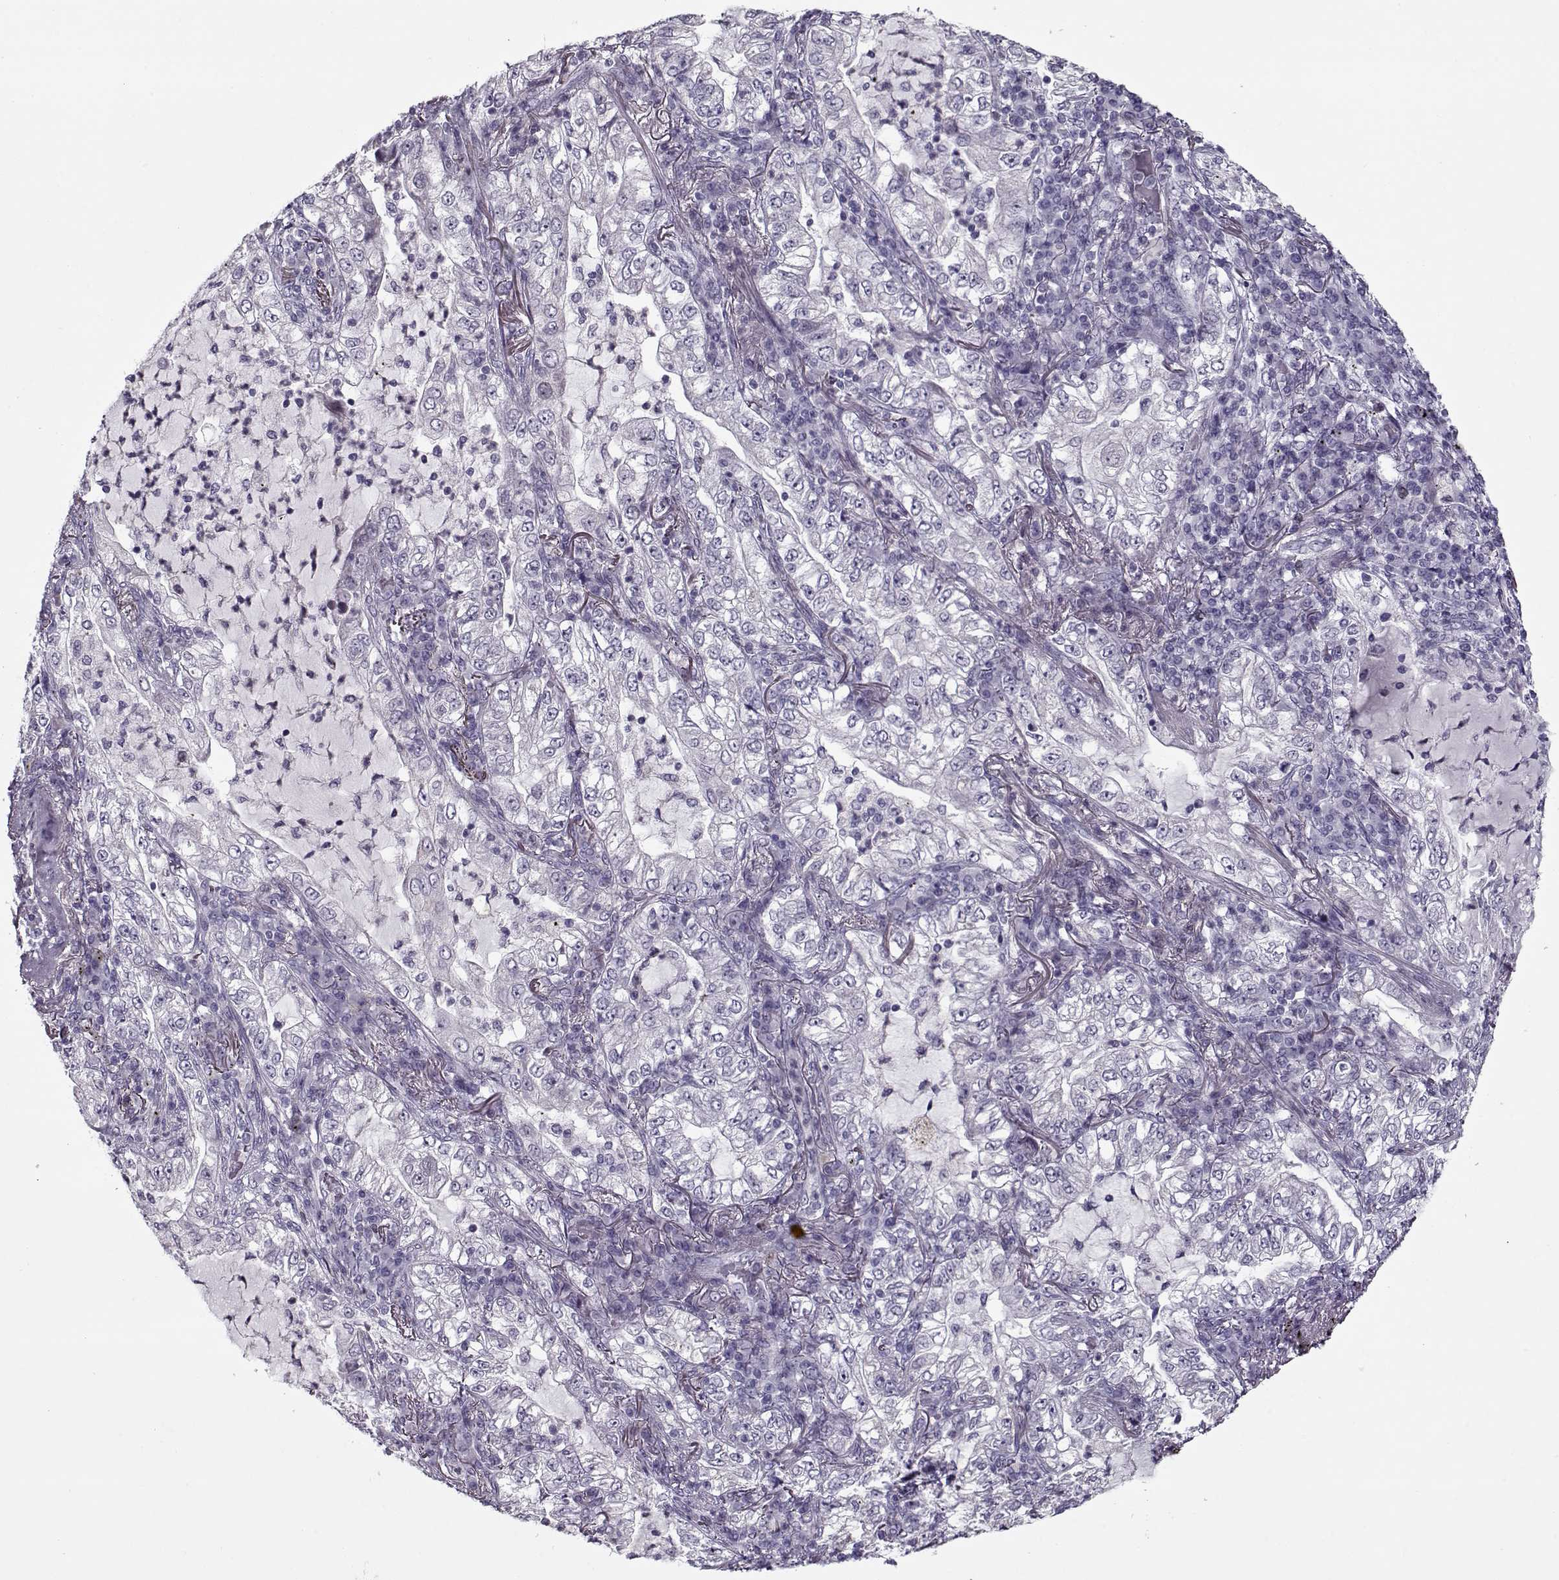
{"staining": {"intensity": "negative", "quantity": "none", "location": "none"}, "tissue": "lung cancer", "cell_type": "Tumor cells", "image_type": "cancer", "snomed": [{"axis": "morphology", "description": "Adenocarcinoma, NOS"}, {"axis": "topography", "description": "Lung"}], "caption": "Lung cancer (adenocarcinoma) was stained to show a protein in brown. There is no significant staining in tumor cells. (Immunohistochemistry, brightfield microscopy, high magnification).", "gene": "CIBAR1", "patient": {"sex": "female", "age": 73}}